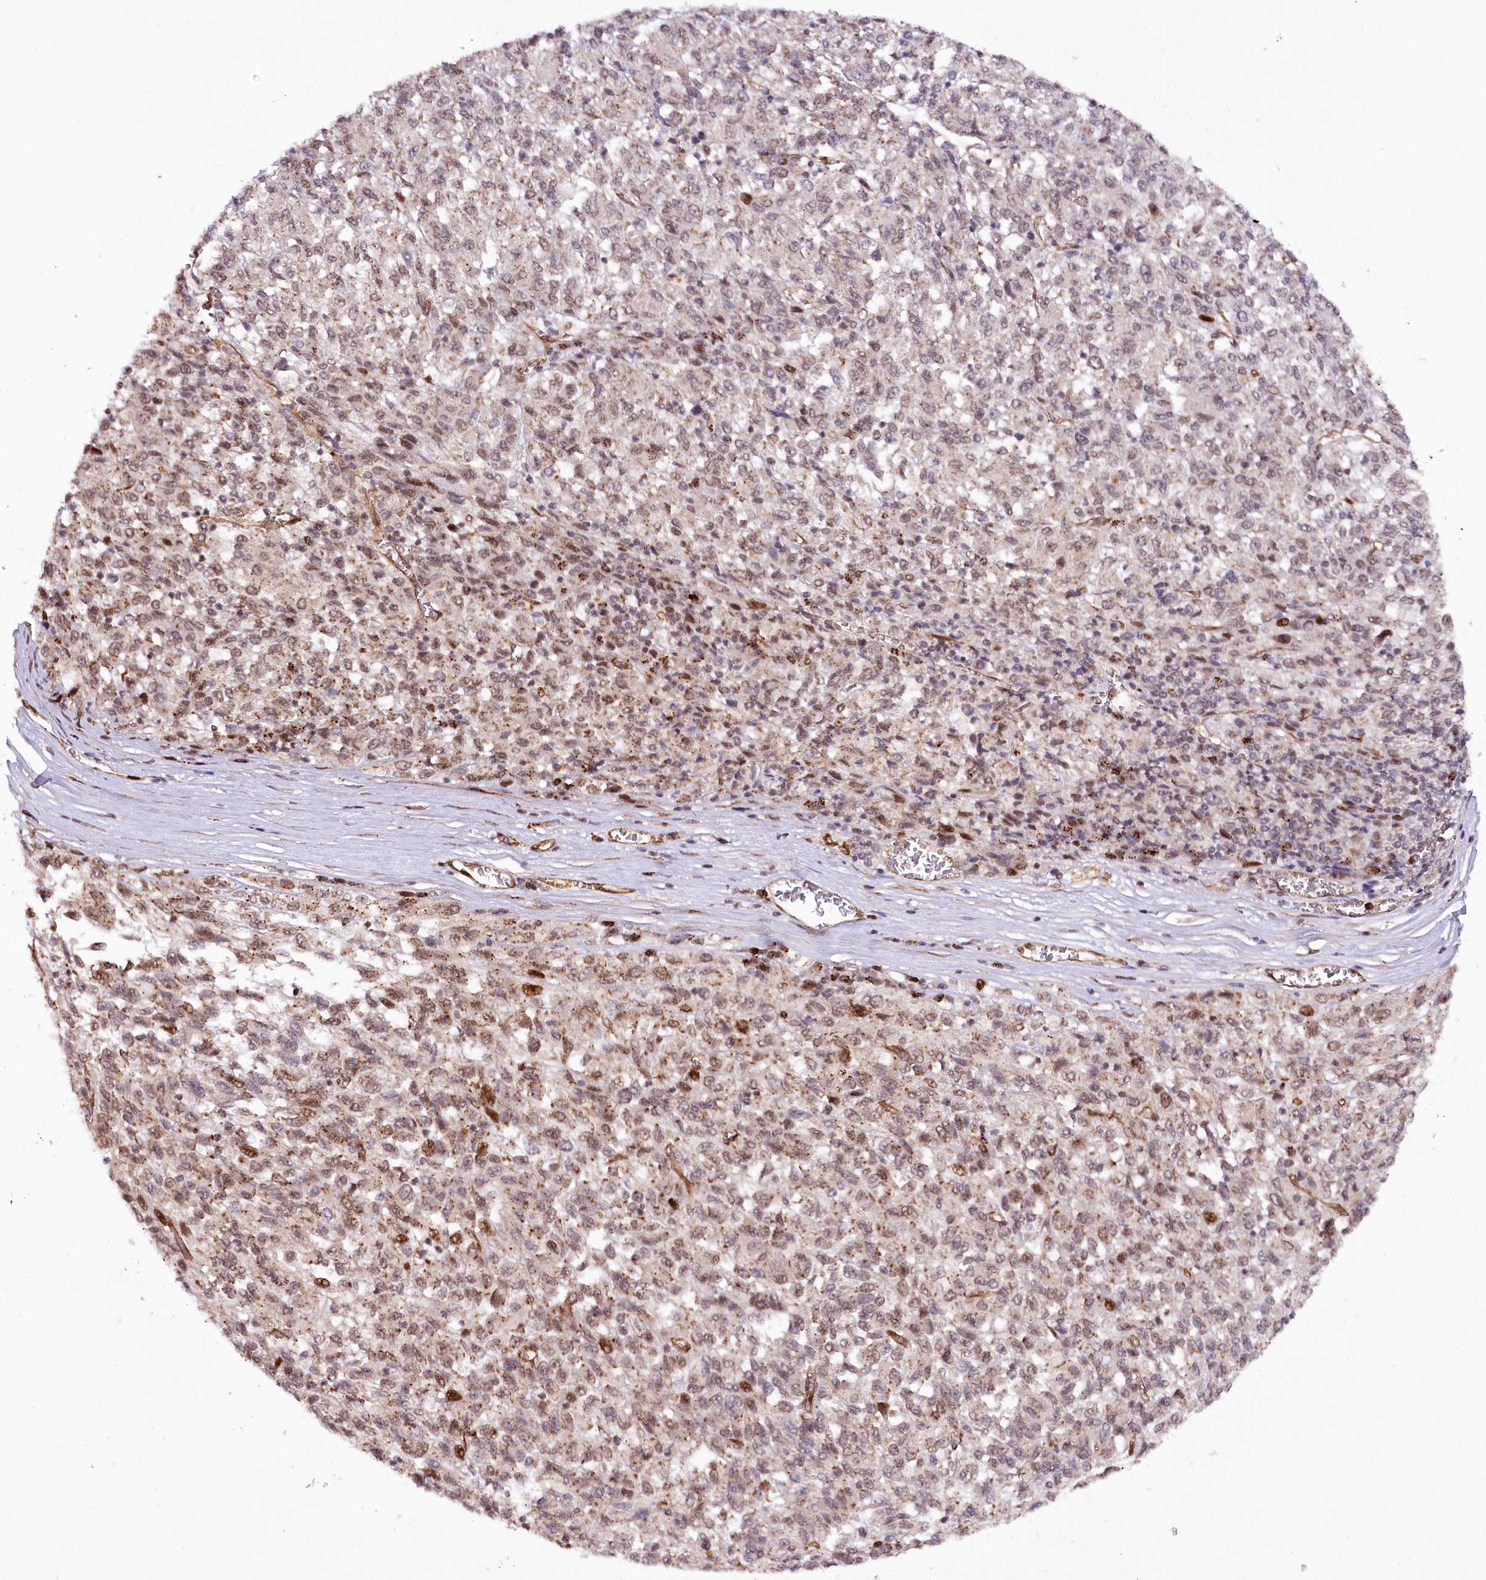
{"staining": {"intensity": "weak", "quantity": "25%-75%", "location": "cytoplasmic/membranous,nuclear"}, "tissue": "melanoma", "cell_type": "Tumor cells", "image_type": "cancer", "snomed": [{"axis": "morphology", "description": "Malignant melanoma, Metastatic site"}, {"axis": "topography", "description": "Lung"}], "caption": "Human melanoma stained with a protein marker displays weak staining in tumor cells.", "gene": "COPG1", "patient": {"sex": "male", "age": 64}}